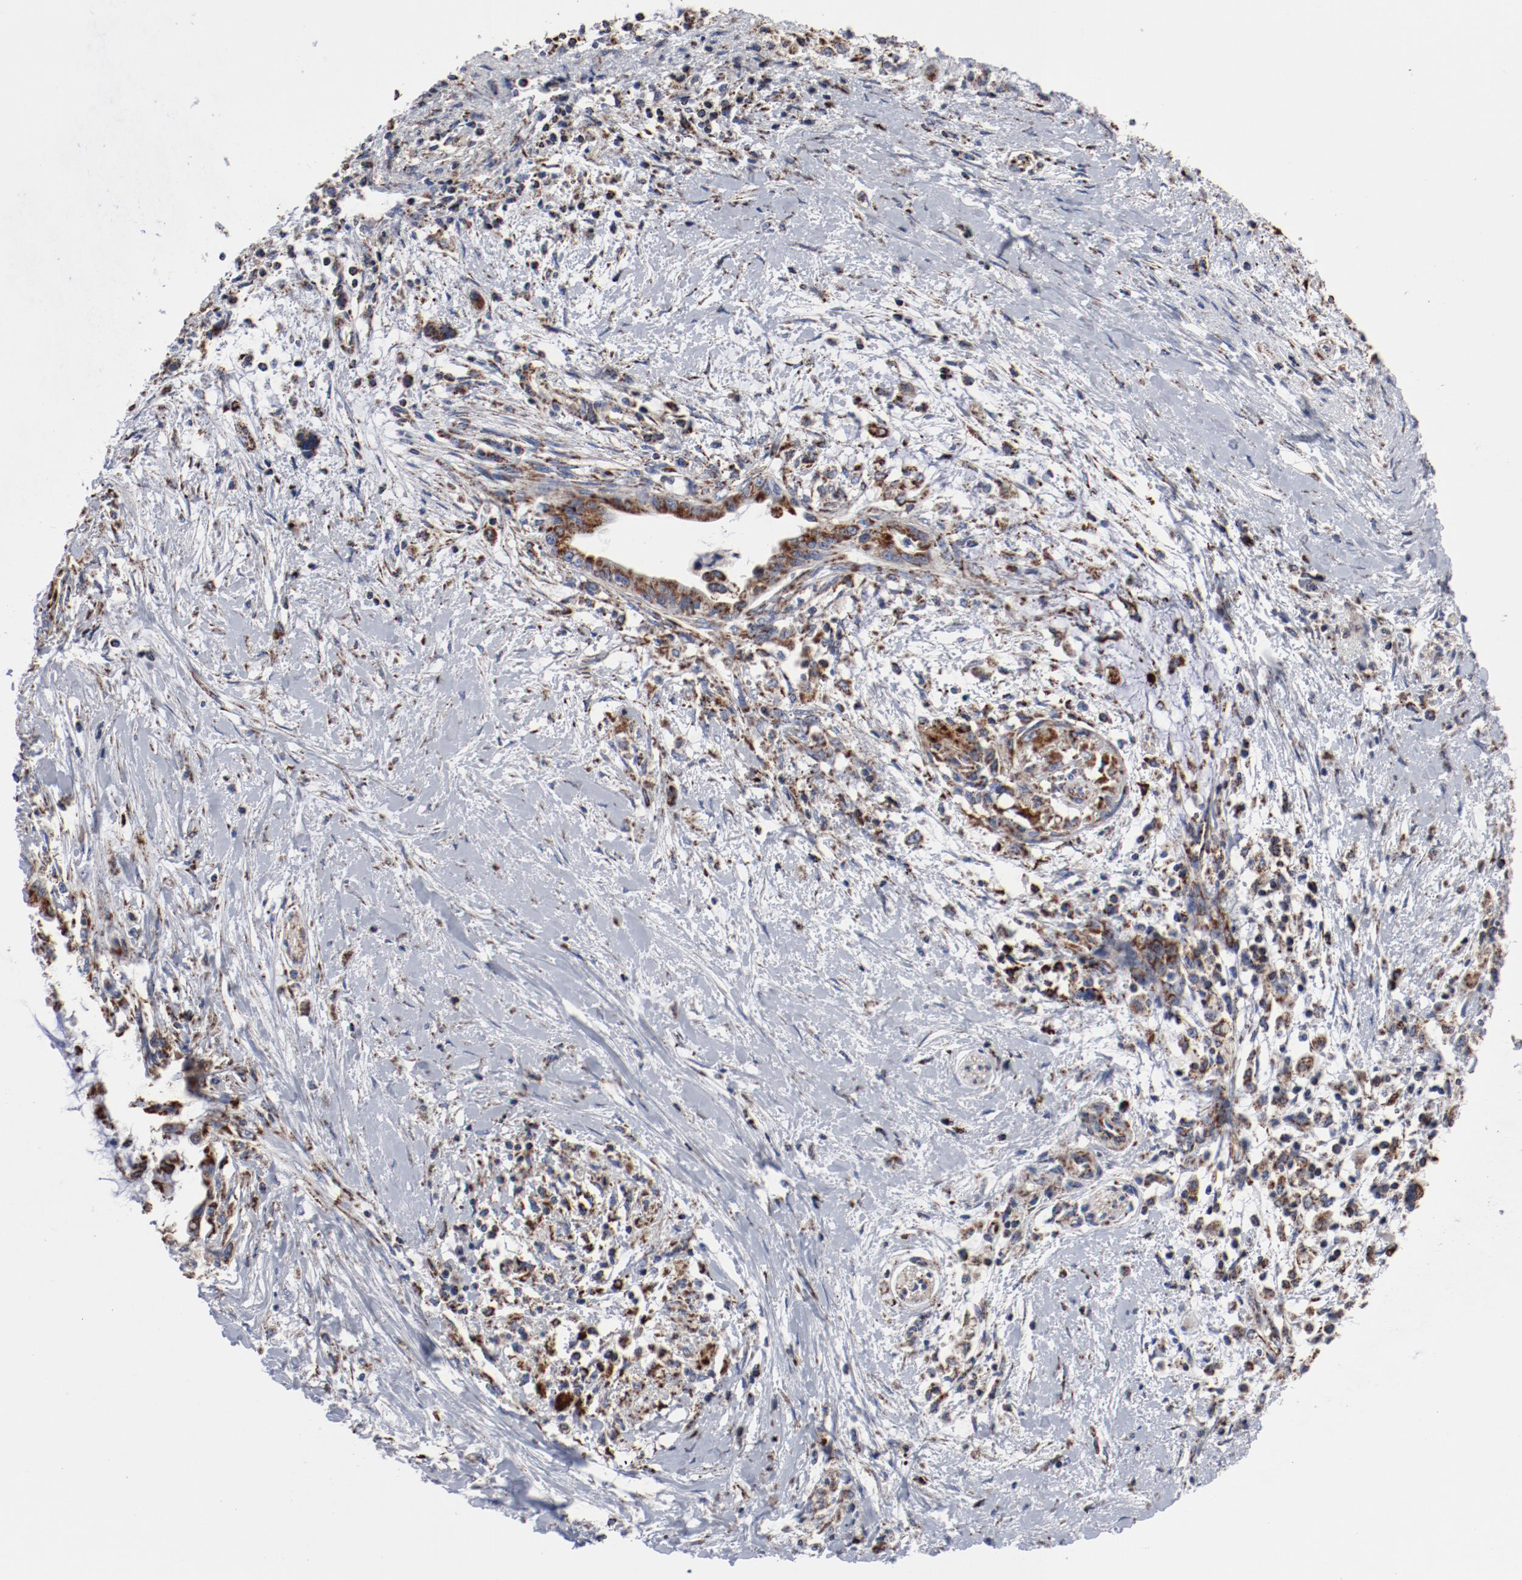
{"staining": {"intensity": "moderate", "quantity": ">75%", "location": "cytoplasmic/membranous"}, "tissue": "pancreatic cancer", "cell_type": "Tumor cells", "image_type": "cancer", "snomed": [{"axis": "morphology", "description": "Adenocarcinoma, NOS"}, {"axis": "topography", "description": "Pancreas"}], "caption": "Immunohistochemistry (IHC) photomicrograph of adenocarcinoma (pancreatic) stained for a protein (brown), which reveals medium levels of moderate cytoplasmic/membranous staining in about >75% of tumor cells.", "gene": "NDUFV2", "patient": {"sex": "female", "age": 64}}